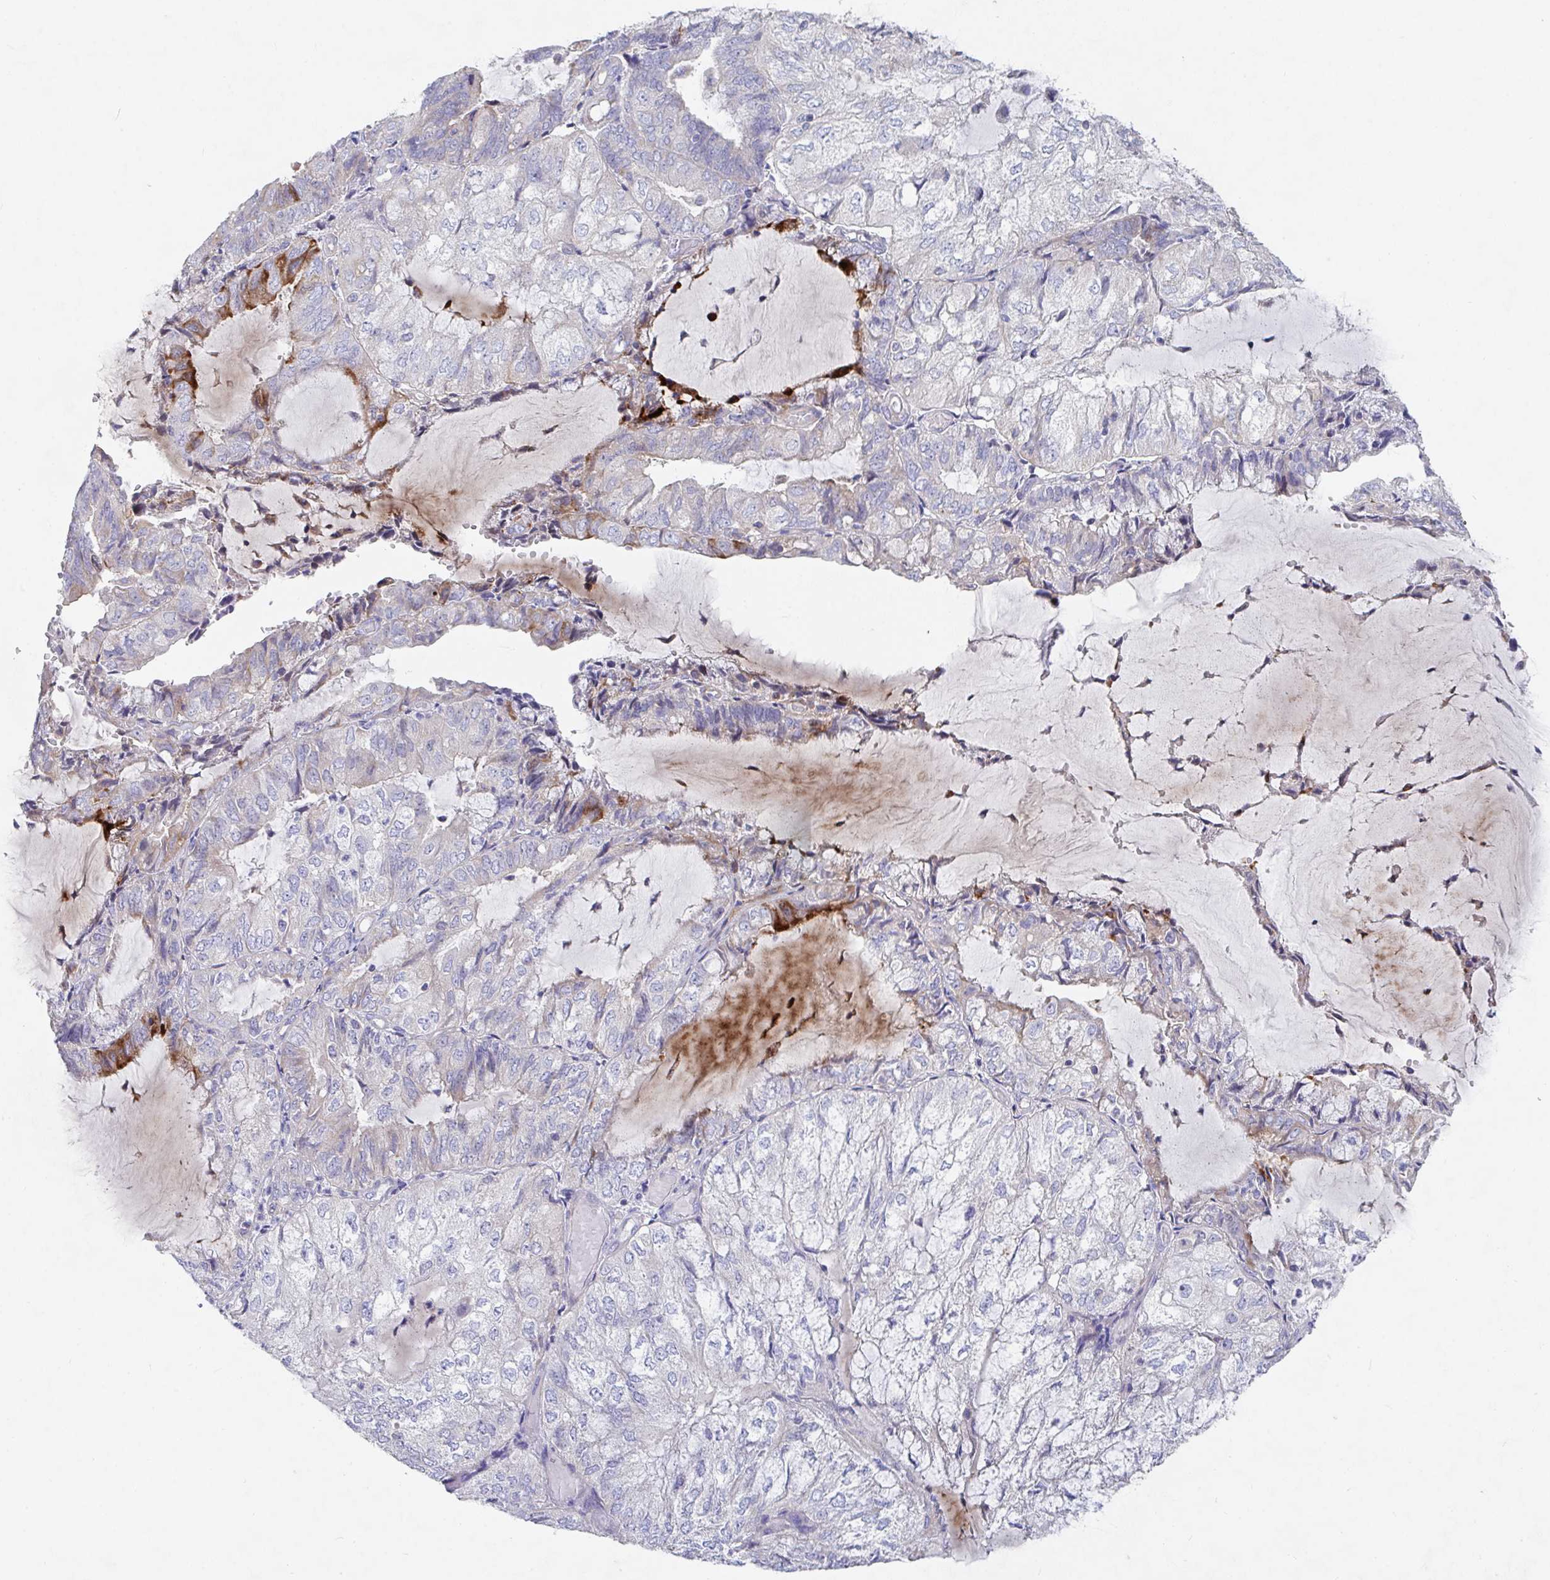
{"staining": {"intensity": "strong", "quantity": "<25%", "location": "cytoplasmic/membranous"}, "tissue": "endometrial cancer", "cell_type": "Tumor cells", "image_type": "cancer", "snomed": [{"axis": "morphology", "description": "Adenocarcinoma, NOS"}, {"axis": "topography", "description": "Endometrium"}], "caption": "Human endometrial cancer stained with a brown dye displays strong cytoplasmic/membranous positive expression in approximately <25% of tumor cells.", "gene": "ZNF561", "patient": {"sex": "female", "age": 81}}